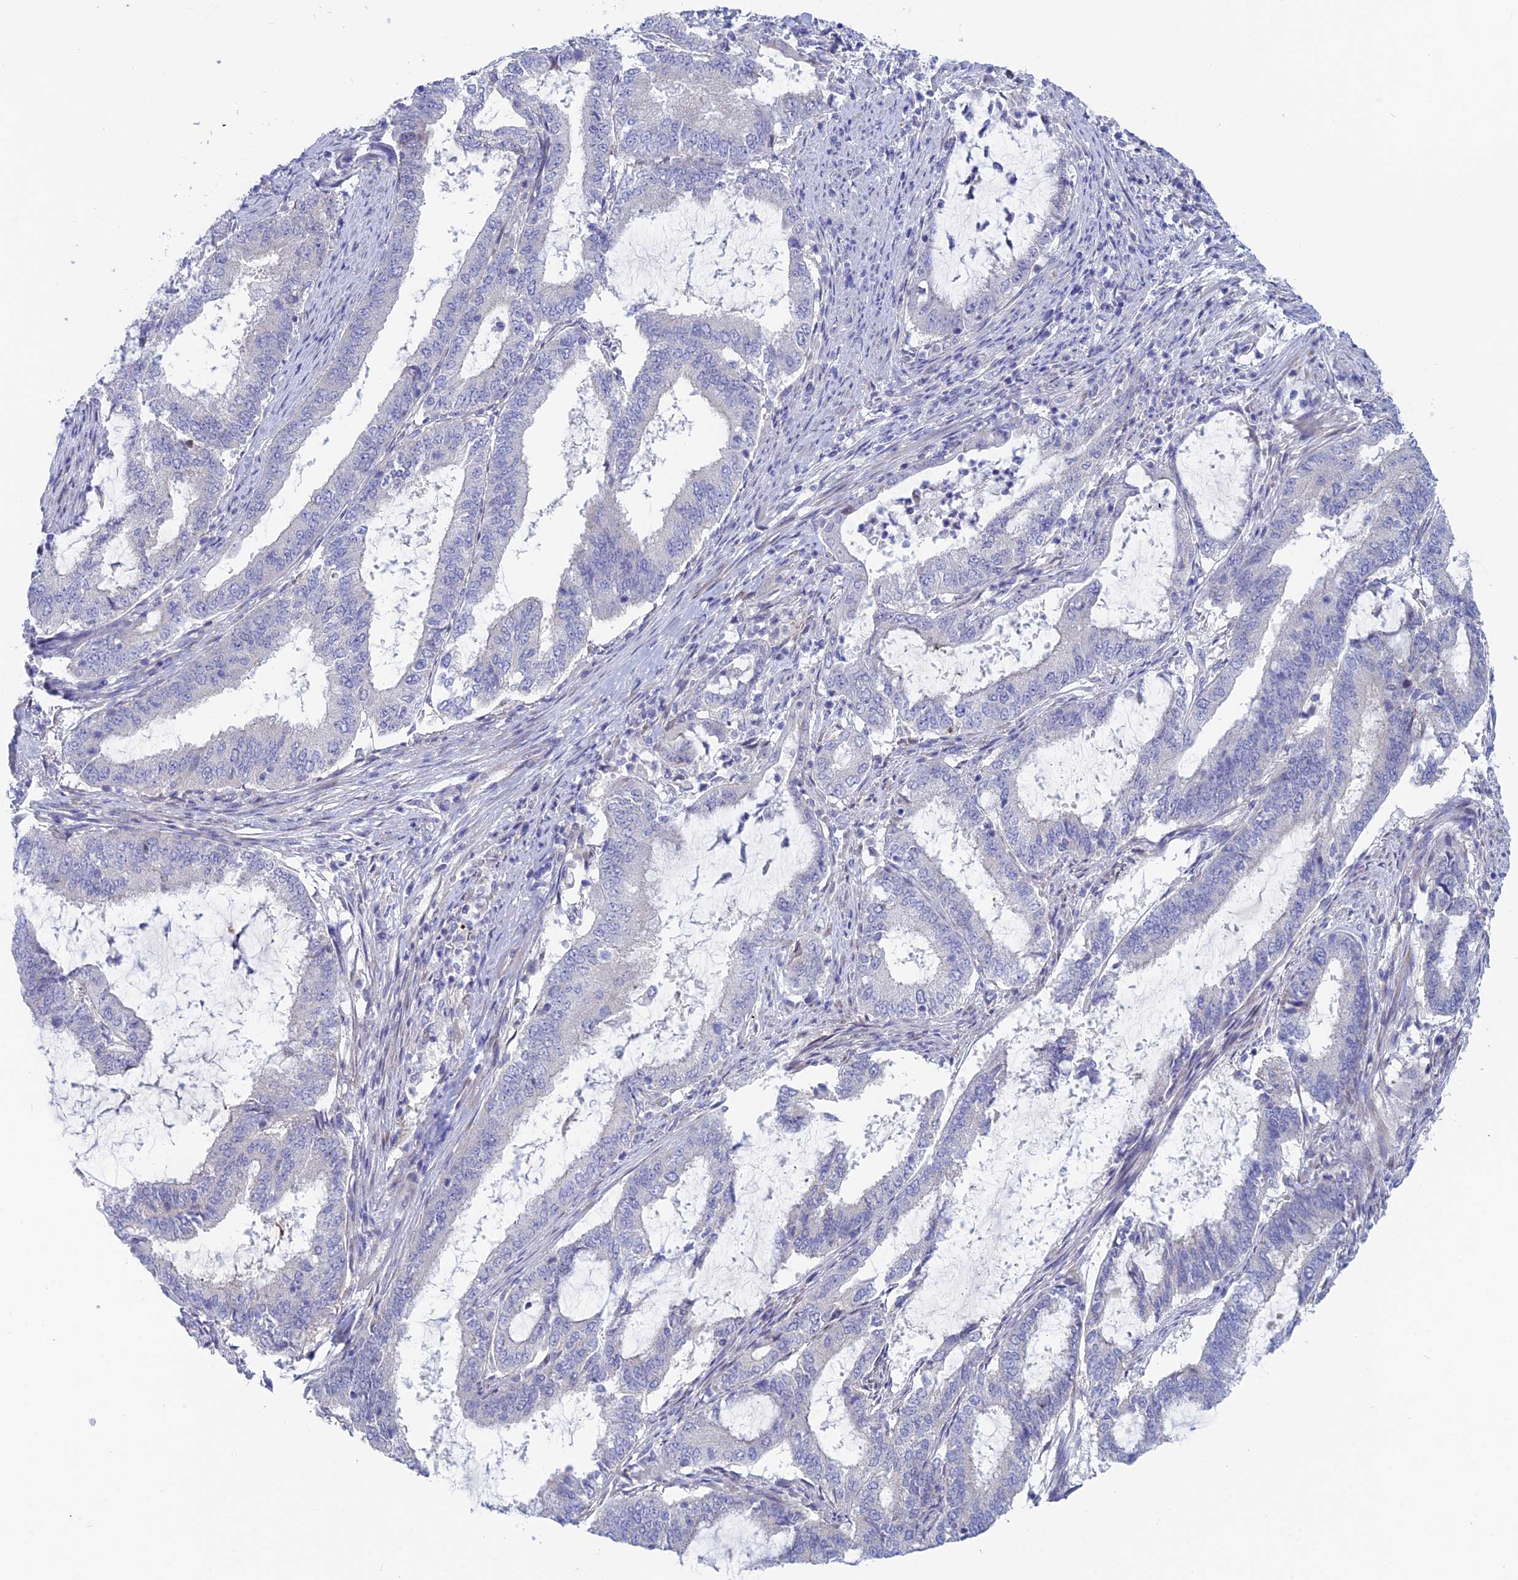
{"staining": {"intensity": "negative", "quantity": "none", "location": "none"}, "tissue": "endometrial cancer", "cell_type": "Tumor cells", "image_type": "cancer", "snomed": [{"axis": "morphology", "description": "Adenocarcinoma, NOS"}, {"axis": "topography", "description": "Endometrium"}], "caption": "There is no significant expression in tumor cells of endometrial cancer.", "gene": "XPO7", "patient": {"sex": "female", "age": 51}}